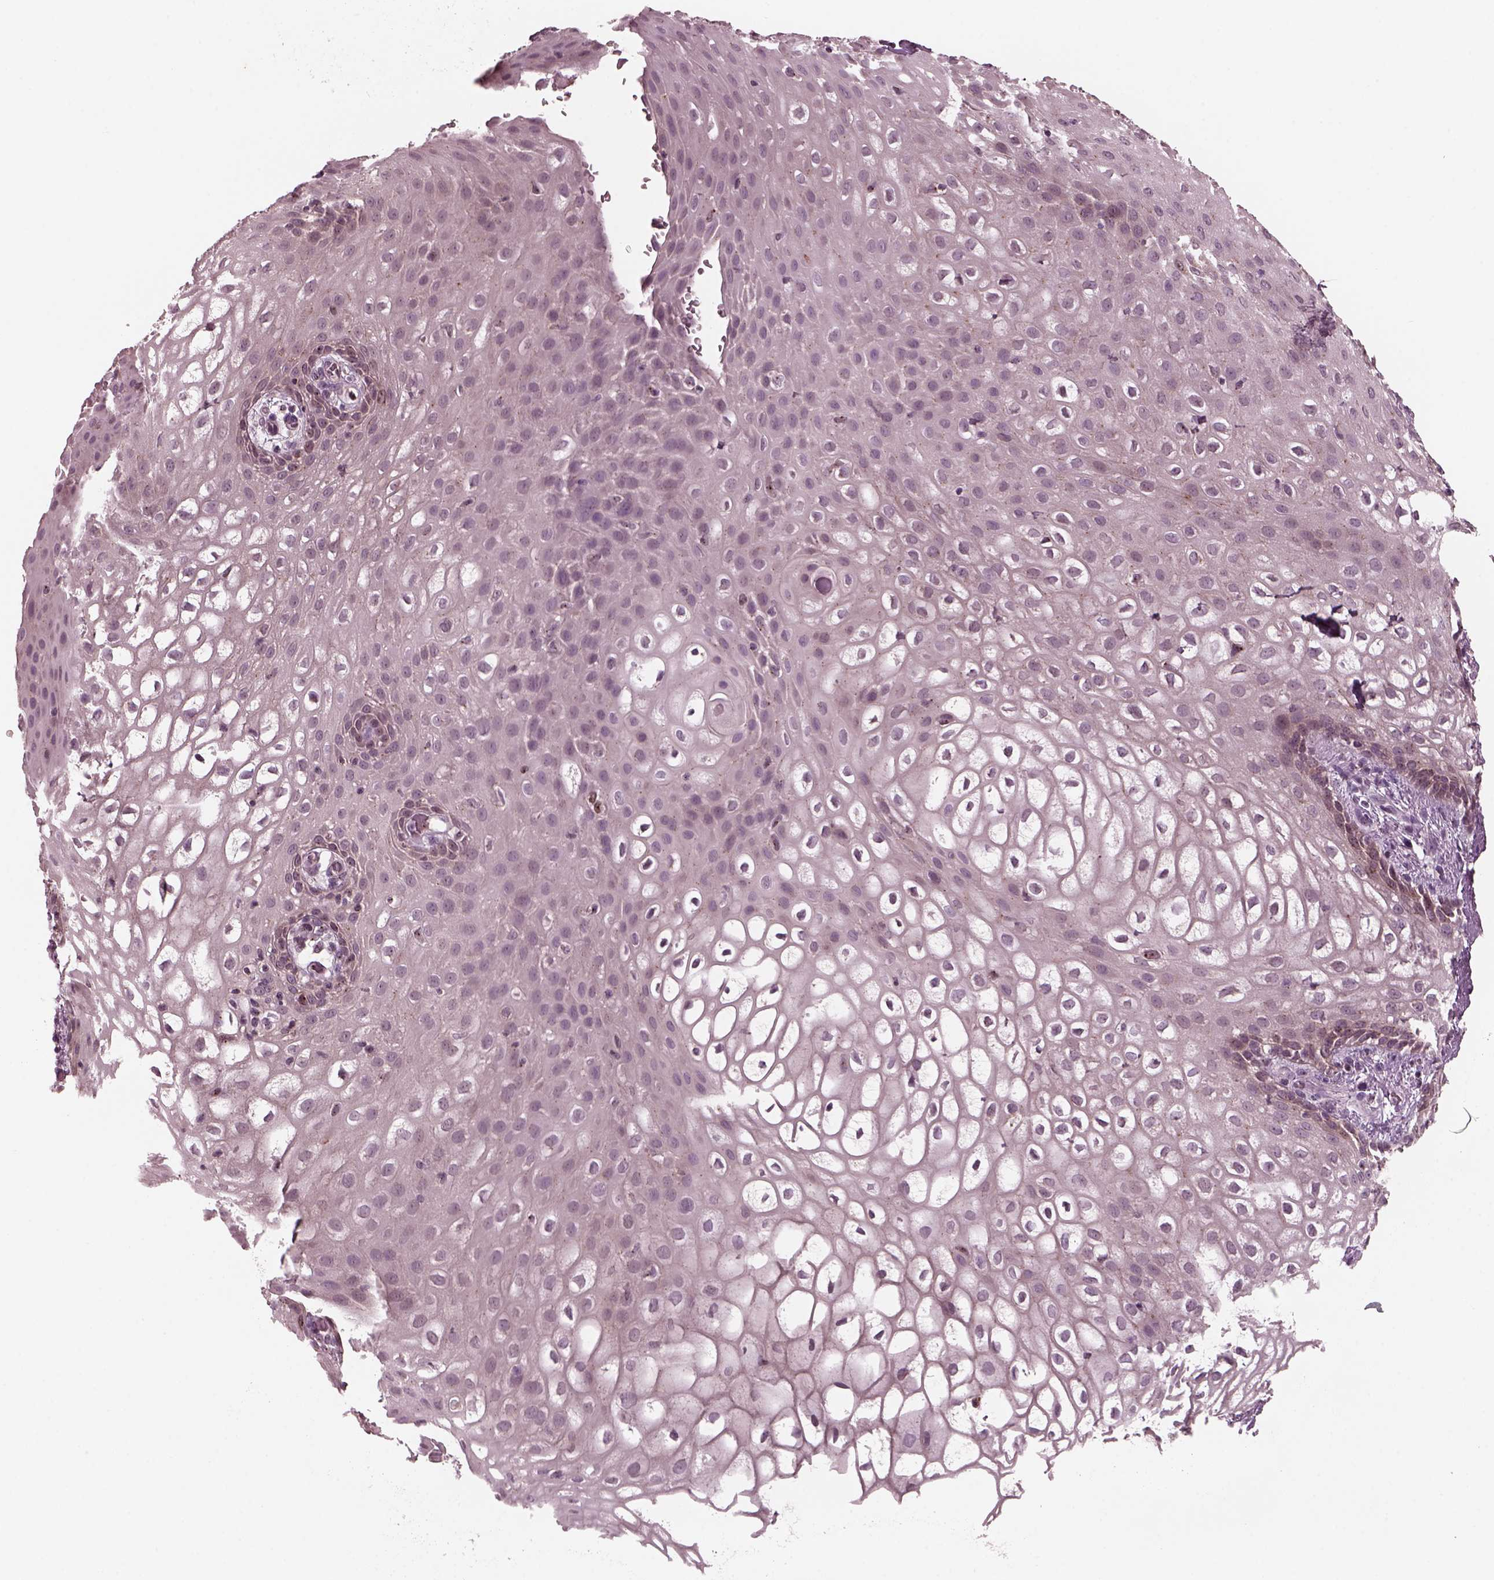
{"staining": {"intensity": "weak", "quantity": "<25%", "location": "cytoplasmic/membranous"}, "tissue": "skin", "cell_type": "Epidermal cells", "image_type": "normal", "snomed": [{"axis": "morphology", "description": "Normal tissue, NOS"}, {"axis": "topography", "description": "Anal"}], "caption": "Immunohistochemical staining of normal human skin exhibits no significant expression in epidermal cells. The staining was performed using DAB to visualize the protein expression in brown, while the nuclei were stained in blue with hematoxylin (Magnification: 20x).", "gene": "SAXO1", "patient": {"sex": "female", "age": 46}}